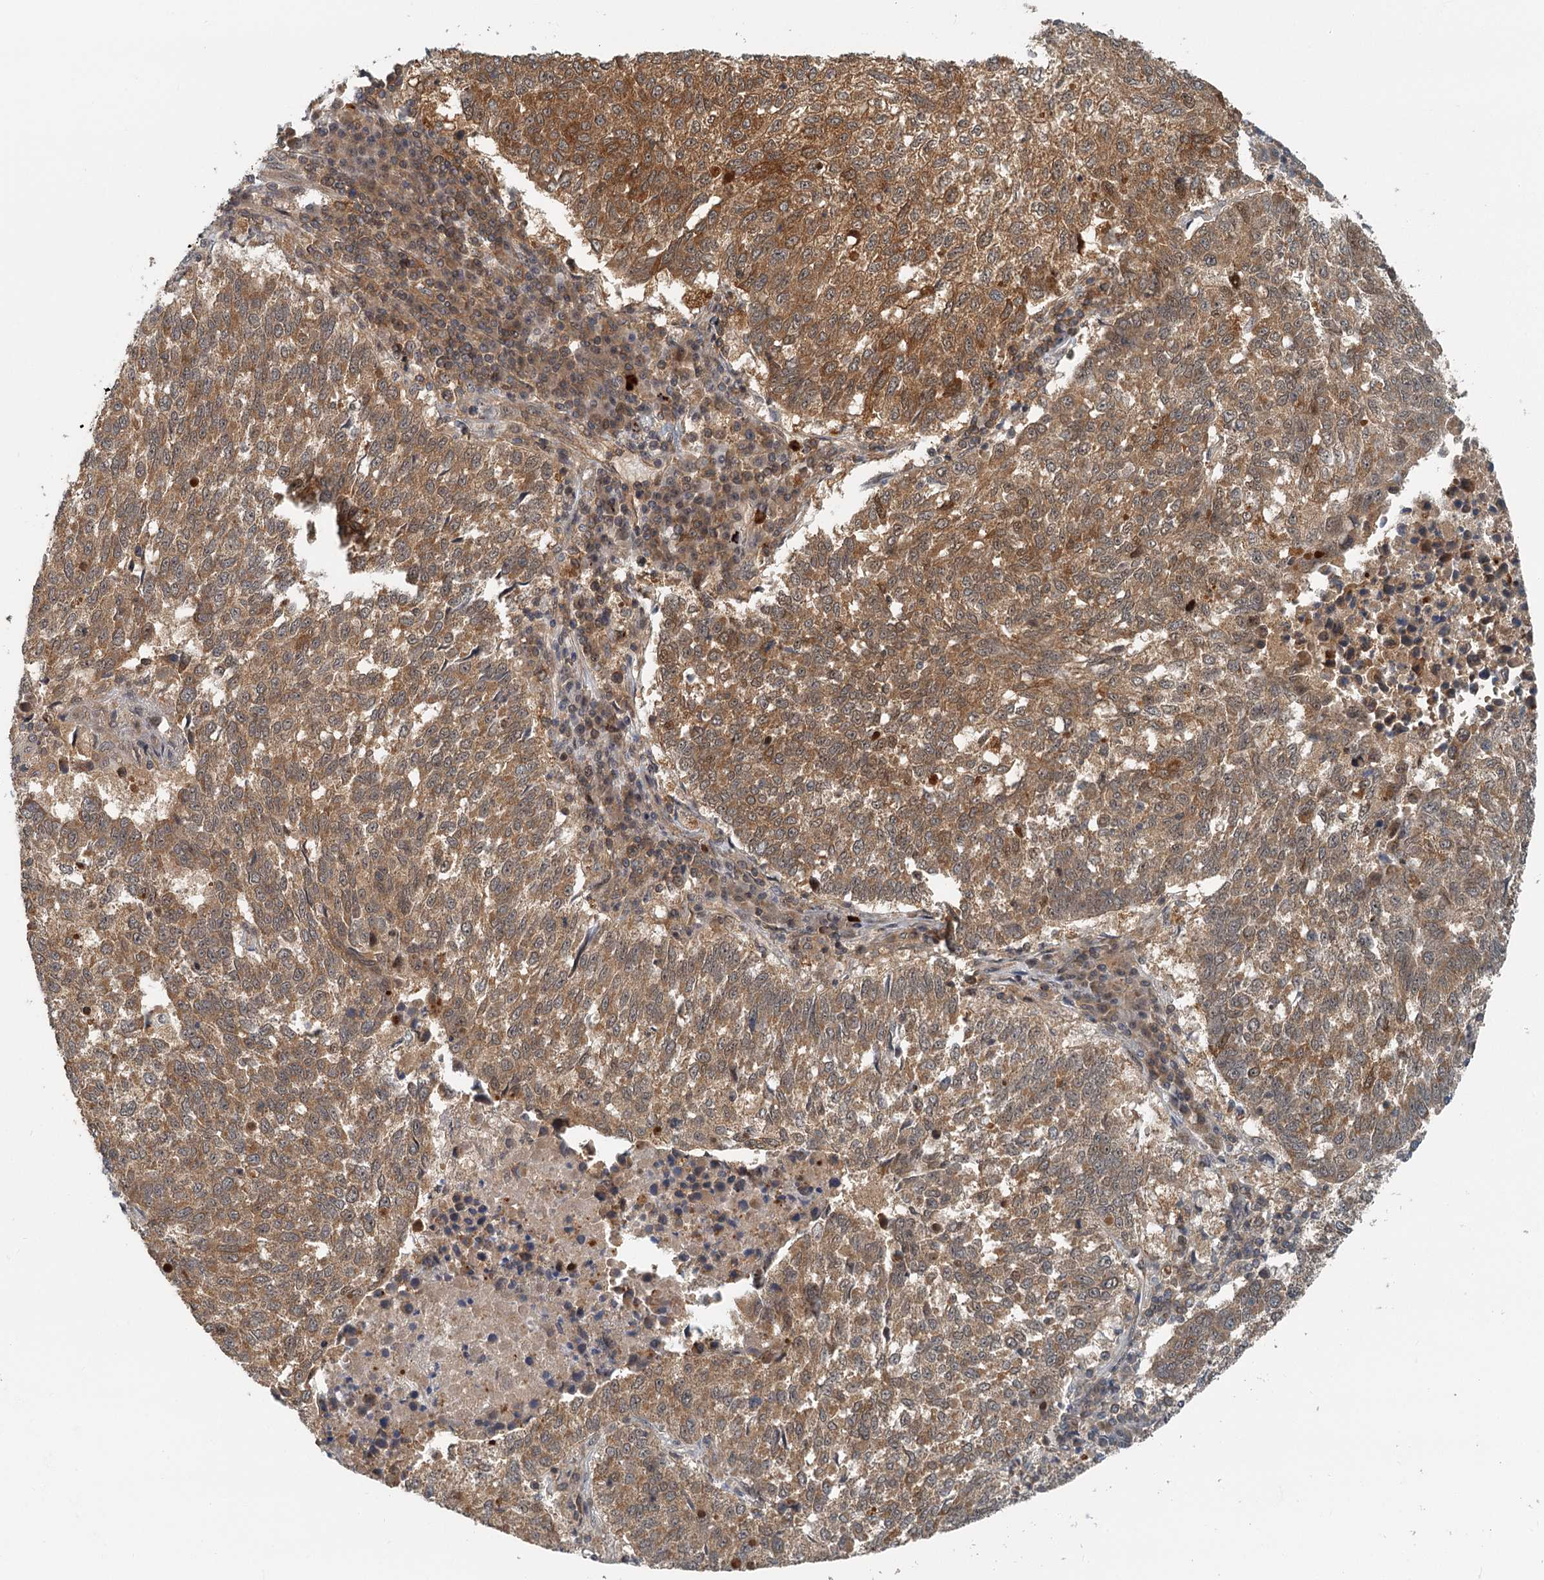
{"staining": {"intensity": "moderate", "quantity": ">75%", "location": "cytoplasmic/membranous"}, "tissue": "lung cancer", "cell_type": "Tumor cells", "image_type": "cancer", "snomed": [{"axis": "morphology", "description": "Squamous cell carcinoma, NOS"}, {"axis": "topography", "description": "Lung"}], "caption": "Immunohistochemistry (IHC) (DAB) staining of human lung cancer demonstrates moderate cytoplasmic/membranous protein expression in approximately >75% of tumor cells. (Brightfield microscopy of DAB IHC at high magnification).", "gene": "TAS2R42", "patient": {"sex": "male", "age": 73}}